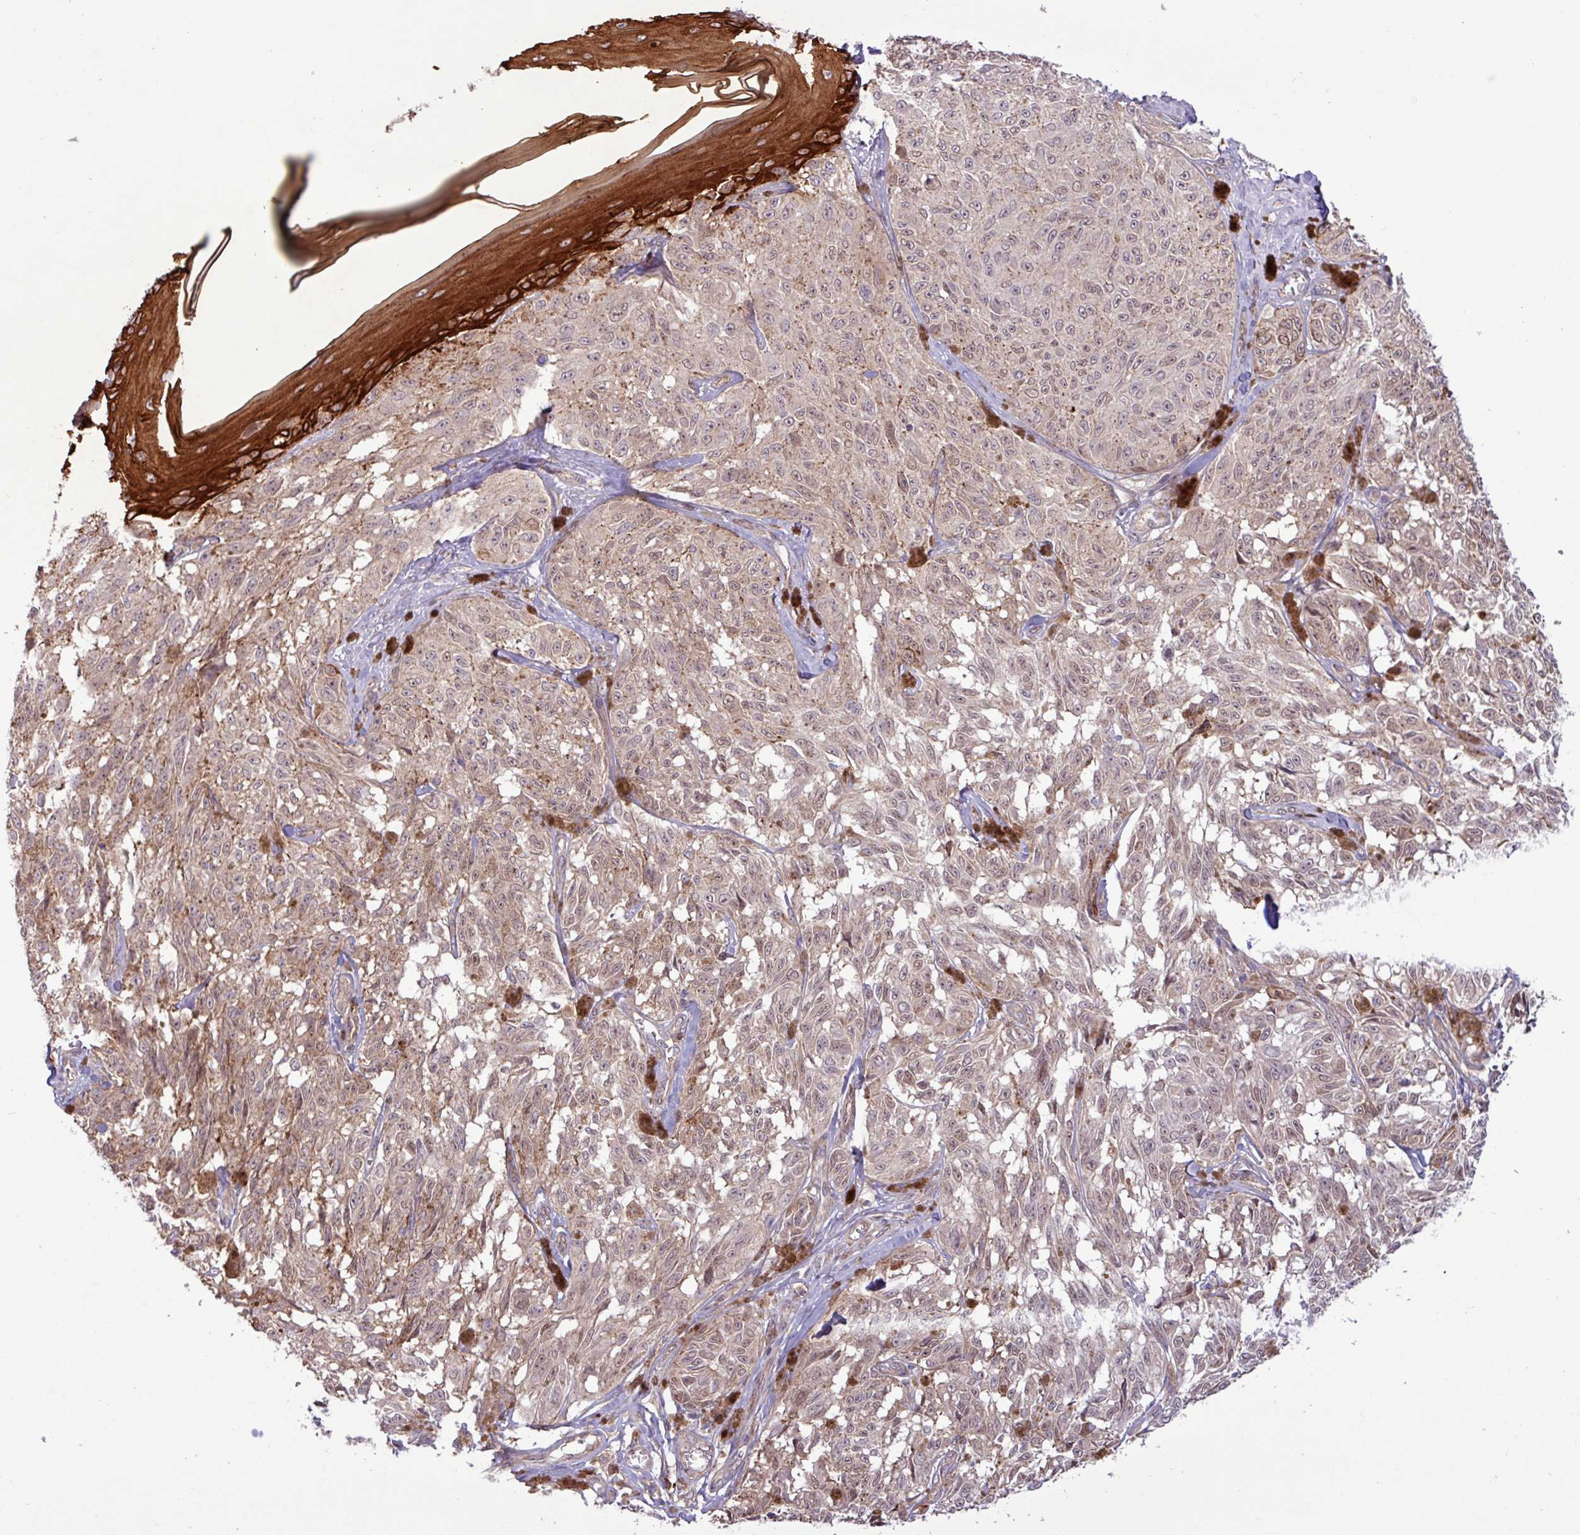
{"staining": {"intensity": "weak", "quantity": "25%-75%", "location": "nuclear"}, "tissue": "melanoma", "cell_type": "Tumor cells", "image_type": "cancer", "snomed": [{"axis": "morphology", "description": "Malignant melanoma, NOS"}, {"axis": "topography", "description": "Skin"}], "caption": "Weak nuclear expression is present in approximately 25%-75% of tumor cells in melanoma. The staining was performed using DAB, with brown indicating positive protein expression. Nuclei are stained blue with hematoxylin.", "gene": "CNTRL", "patient": {"sex": "male", "age": 68}}